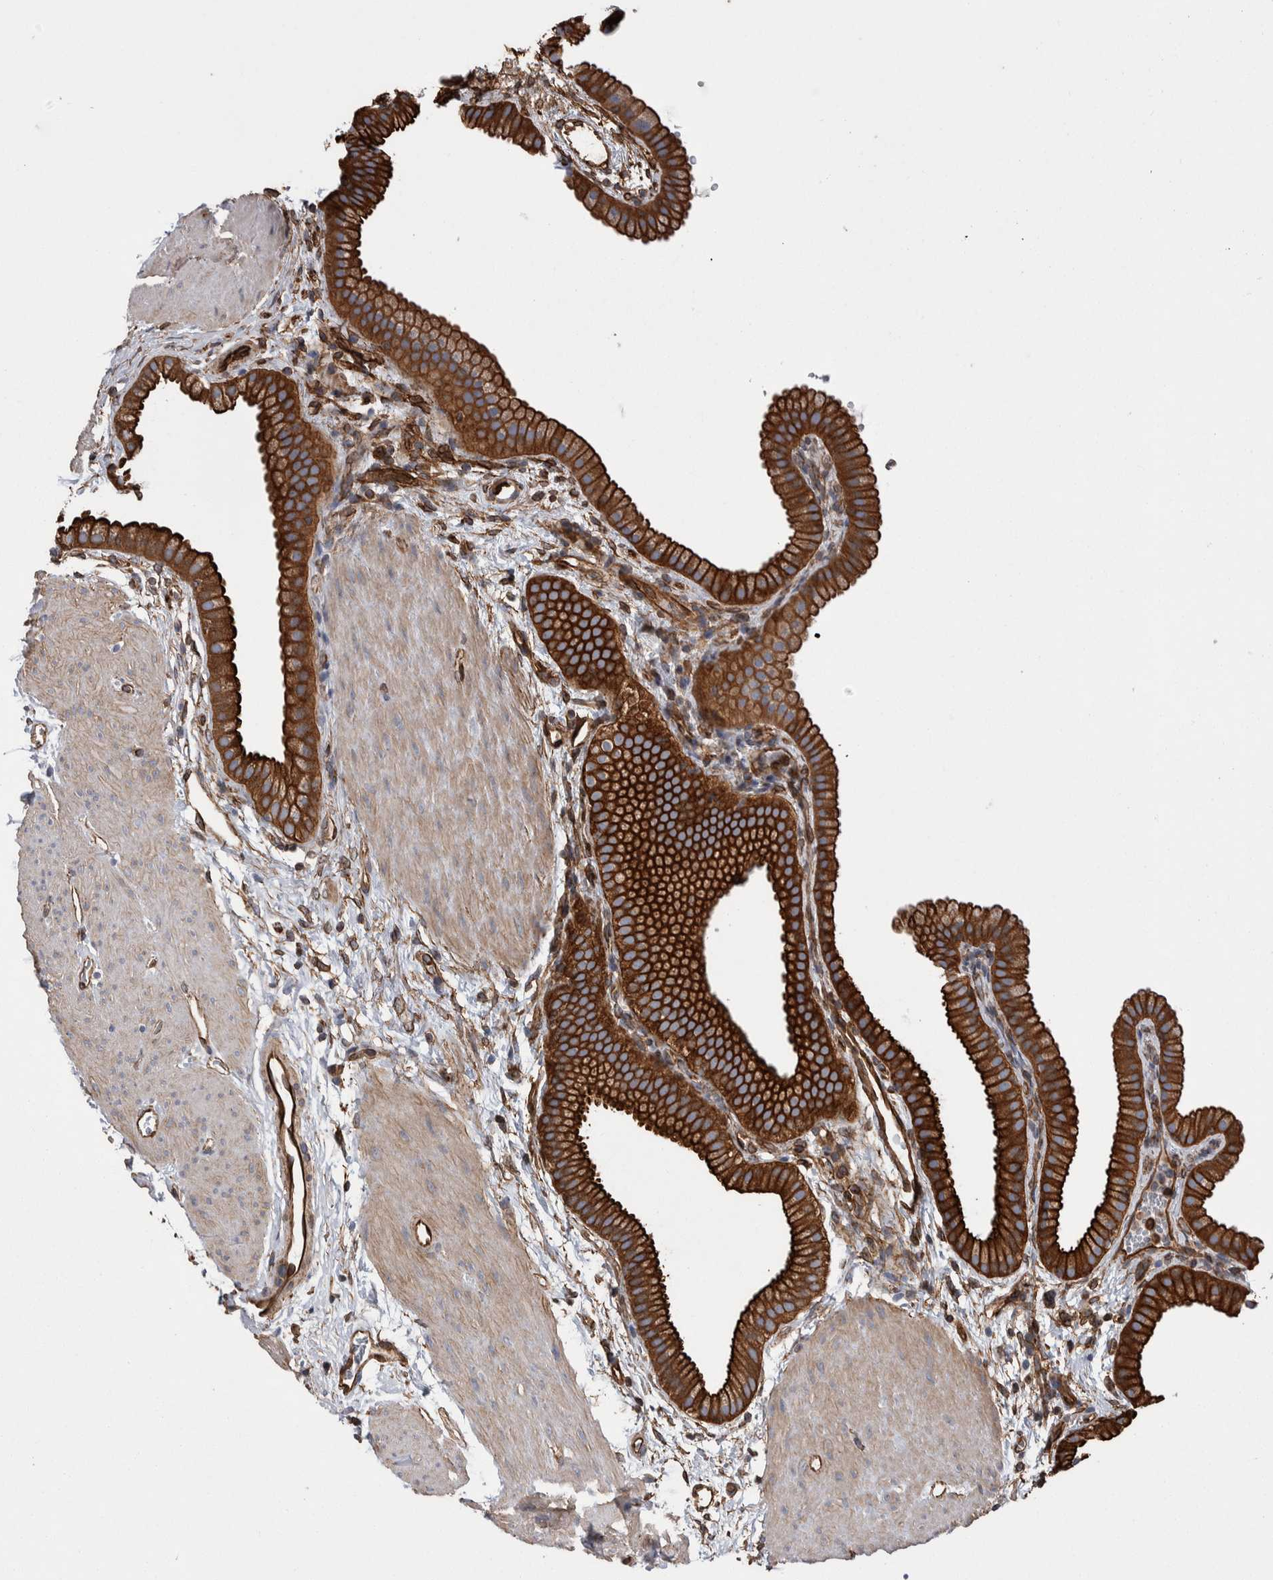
{"staining": {"intensity": "strong", "quantity": ">75%", "location": "cytoplasmic/membranous"}, "tissue": "gallbladder", "cell_type": "Glandular cells", "image_type": "normal", "snomed": [{"axis": "morphology", "description": "Normal tissue, NOS"}, {"axis": "topography", "description": "Gallbladder"}], "caption": "Immunohistochemistry (IHC) micrograph of normal gallbladder stained for a protein (brown), which displays high levels of strong cytoplasmic/membranous staining in approximately >75% of glandular cells.", "gene": "KIF12", "patient": {"sex": "female", "age": 64}}